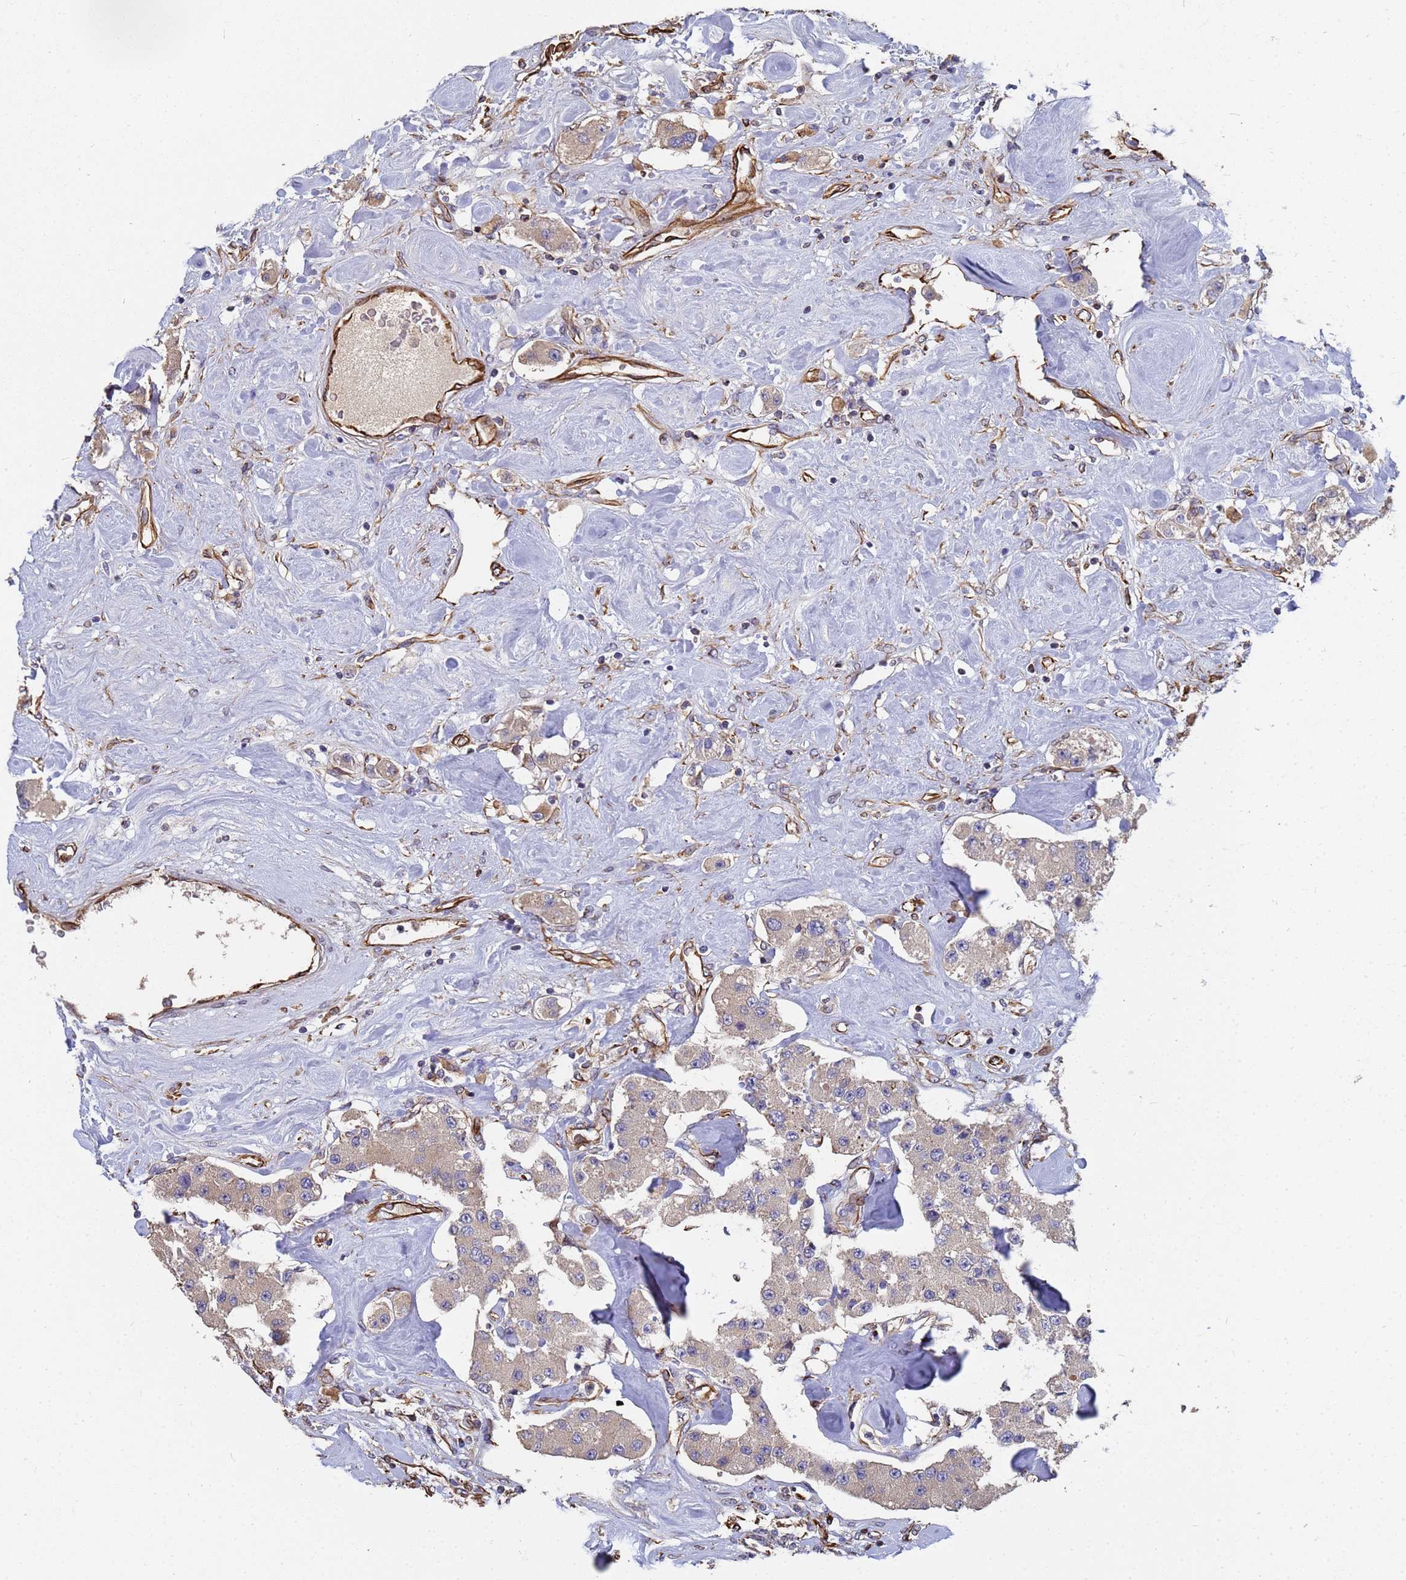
{"staining": {"intensity": "weak", "quantity": ">75%", "location": "cytoplasmic/membranous"}, "tissue": "carcinoid", "cell_type": "Tumor cells", "image_type": "cancer", "snomed": [{"axis": "morphology", "description": "Carcinoid, malignant, NOS"}, {"axis": "topography", "description": "Pancreas"}], "caption": "Carcinoid stained with DAB (3,3'-diaminobenzidine) immunohistochemistry demonstrates low levels of weak cytoplasmic/membranous expression in about >75% of tumor cells. The staining was performed using DAB (3,3'-diaminobenzidine), with brown indicating positive protein expression. Nuclei are stained blue with hematoxylin.", "gene": "SYT13", "patient": {"sex": "male", "age": 41}}